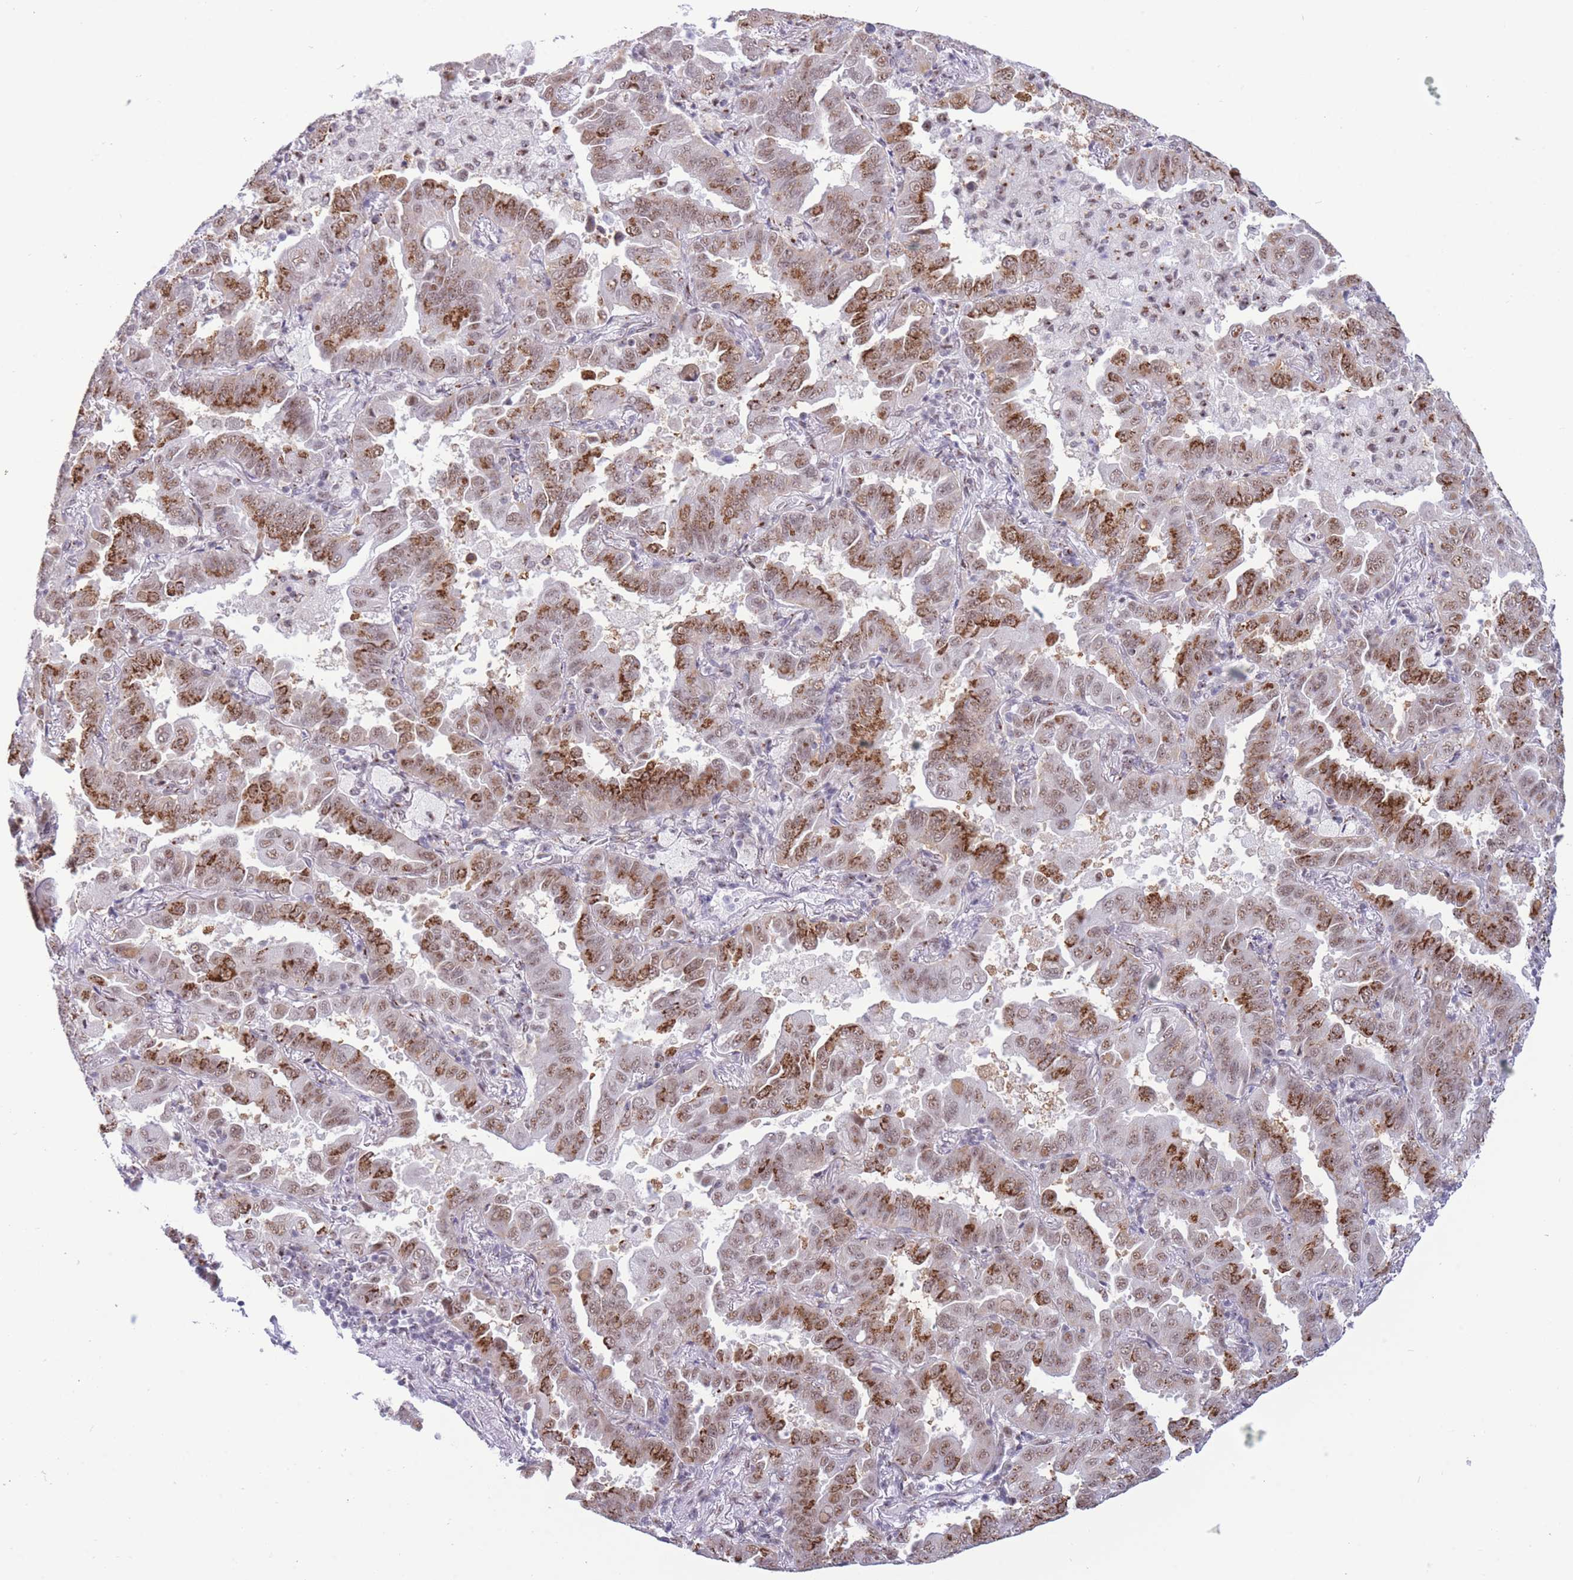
{"staining": {"intensity": "strong", "quantity": ">75%", "location": "cytoplasmic/membranous,nuclear"}, "tissue": "lung cancer", "cell_type": "Tumor cells", "image_type": "cancer", "snomed": [{"axis": "morphology", "description": "Adenocarcinoma, NOS"}, {"axis": "topography", "description": "Lung"}], "caption": "Immunohistochemistry (DAB) staining of human adenocarcinoma (lung) displays strong cytoplasmic/membranous and nuclear protein positivity in about >75% of tumor cells.", "gene": "INO80C", "patient": {"sex": "male", "age": 64}}